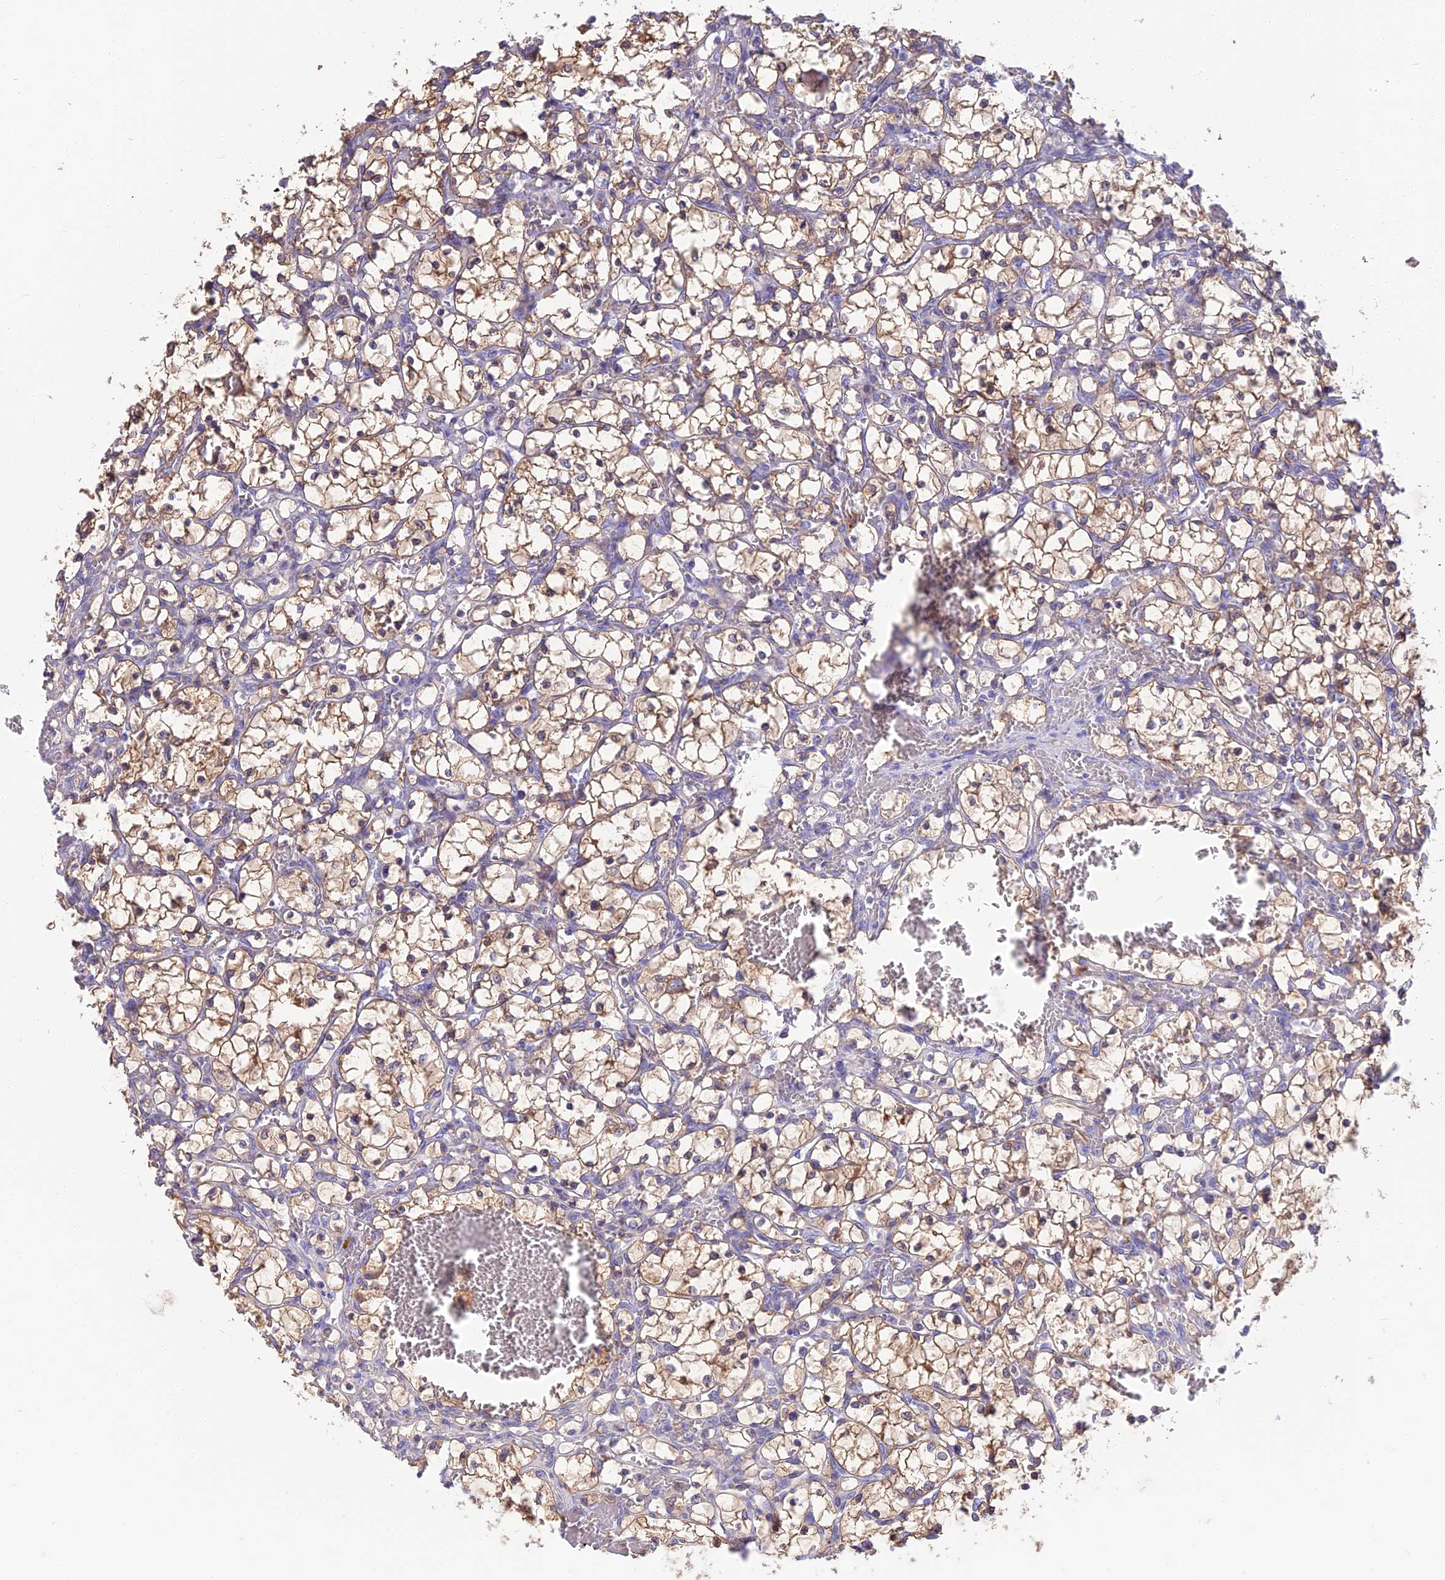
{"staining": {"intensity": "moderate", "quantity": ">75%", "location": "cytoplasmic/membranous"}, "tissue": "renal cancer", "cell_type": "Tumor cells", "image_type": "cancer", "snomed": [{"axis": "morphology", "description": "Adenocarcinoma, NOS"}, {"axis": "topography", "description": "Kidney"}], "caption": "This histopathology image displays renal adenocarcinoma stained with immunohistochemistry to label a protein in brown. The cytoplasmic/membranous of tumor cells show moderate positivity for the protein. Nuclei are counter-stained blue.", "gene": "SNAP91", "patient": {"sex": "female", "age": 69}}